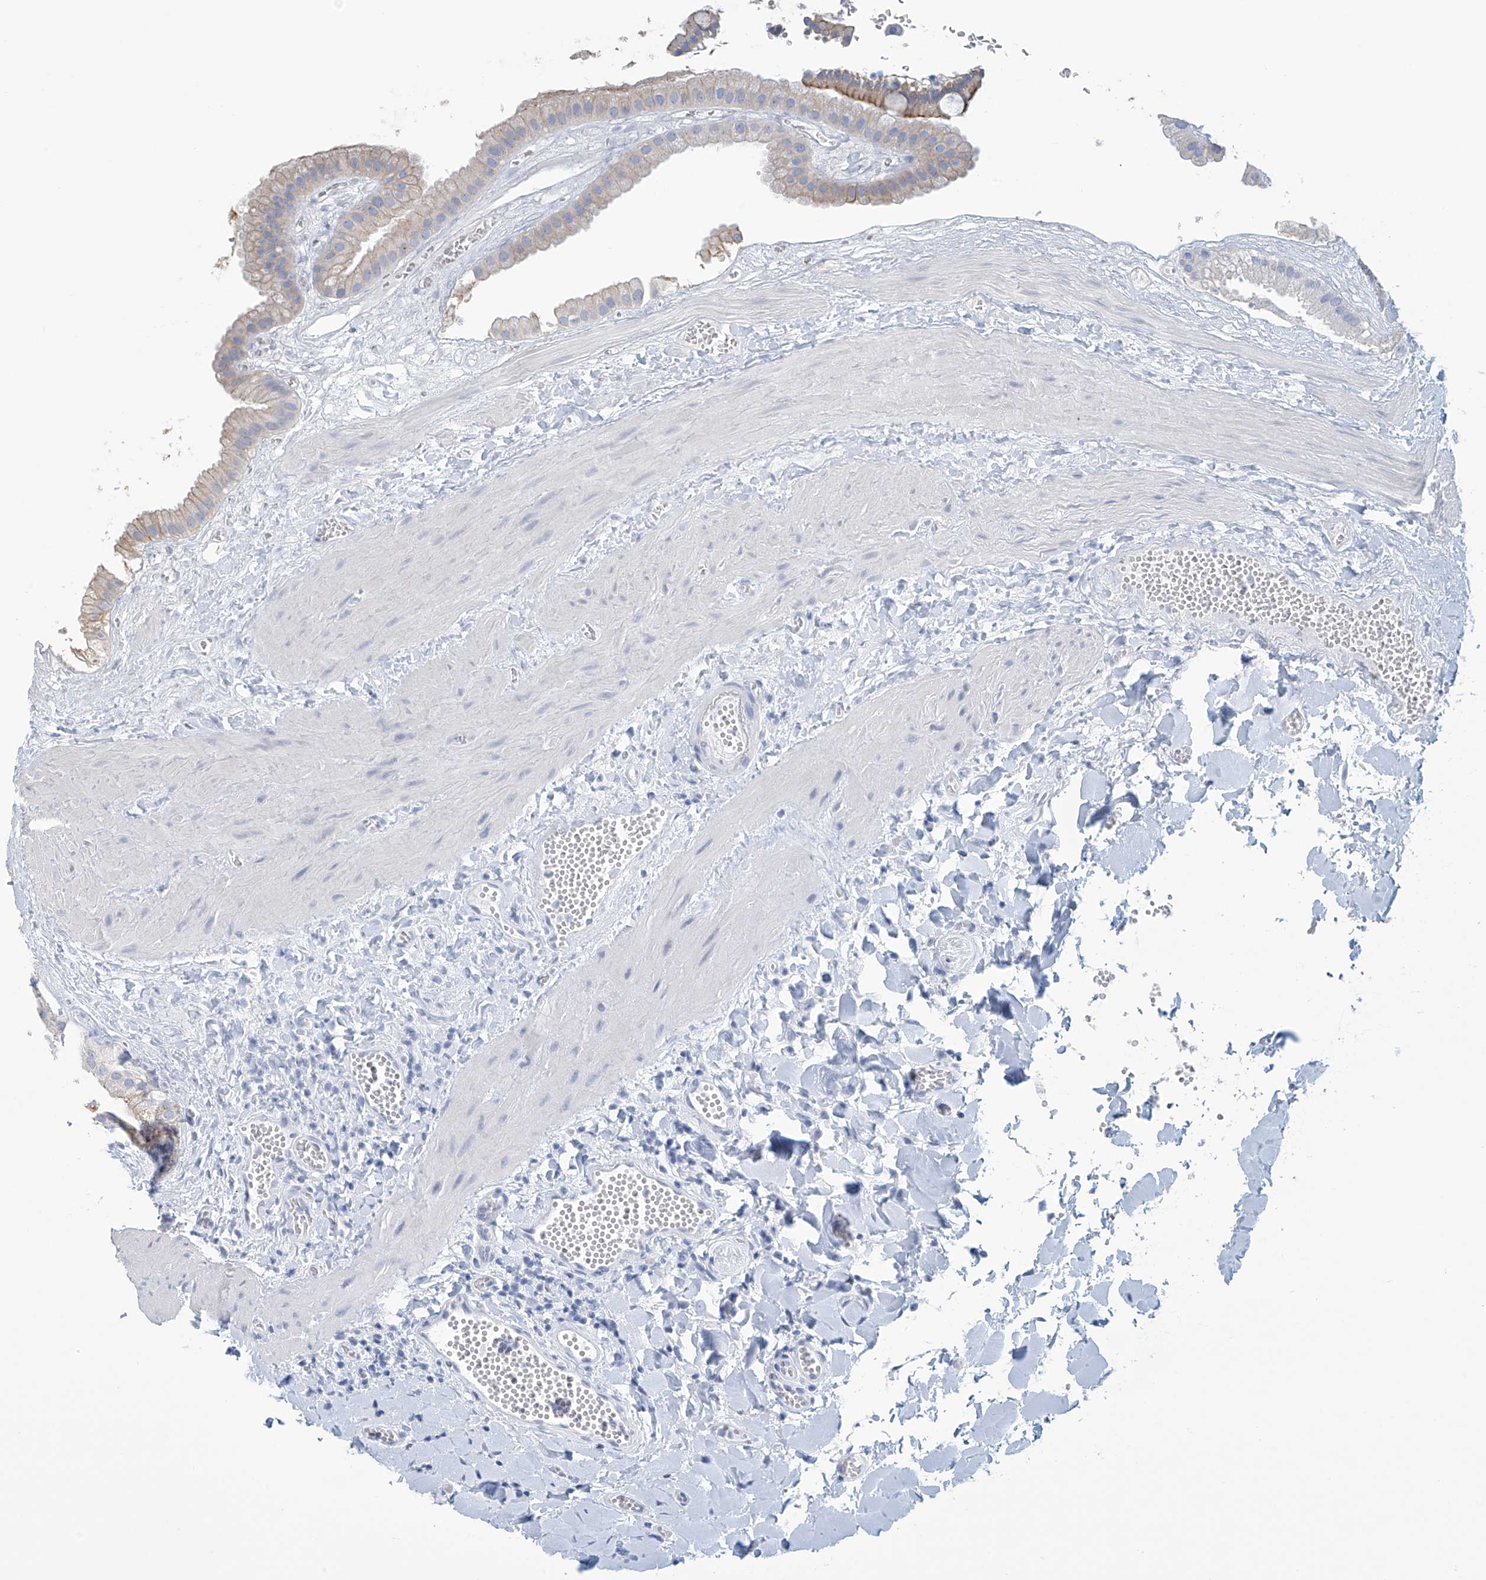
{"staining": {"intensity": "moderate", "quantity": "<25%", "location": "cytoplasmic/membranous"}, "tissue": "gallbladder", "cell_type": "Glandular cells", "image_type": "normal", "snomed": [{"axis": "morphology", "description": "Normal tissue, NOS"}, {"axis": "topography", "description": "Gallbladder"}], "caption": "Immunohistochemical staining of benign human gallbladder shows low levels of moderate cytoplasmic/membranous staining in approximately <25% of glandular cells. (Stains: DAB in brown, nuclei in blue, Microscopy: brightfield microscopy at high magnification).", "gene": "DSP", "patient": {"sex": "male", "age": 55}}